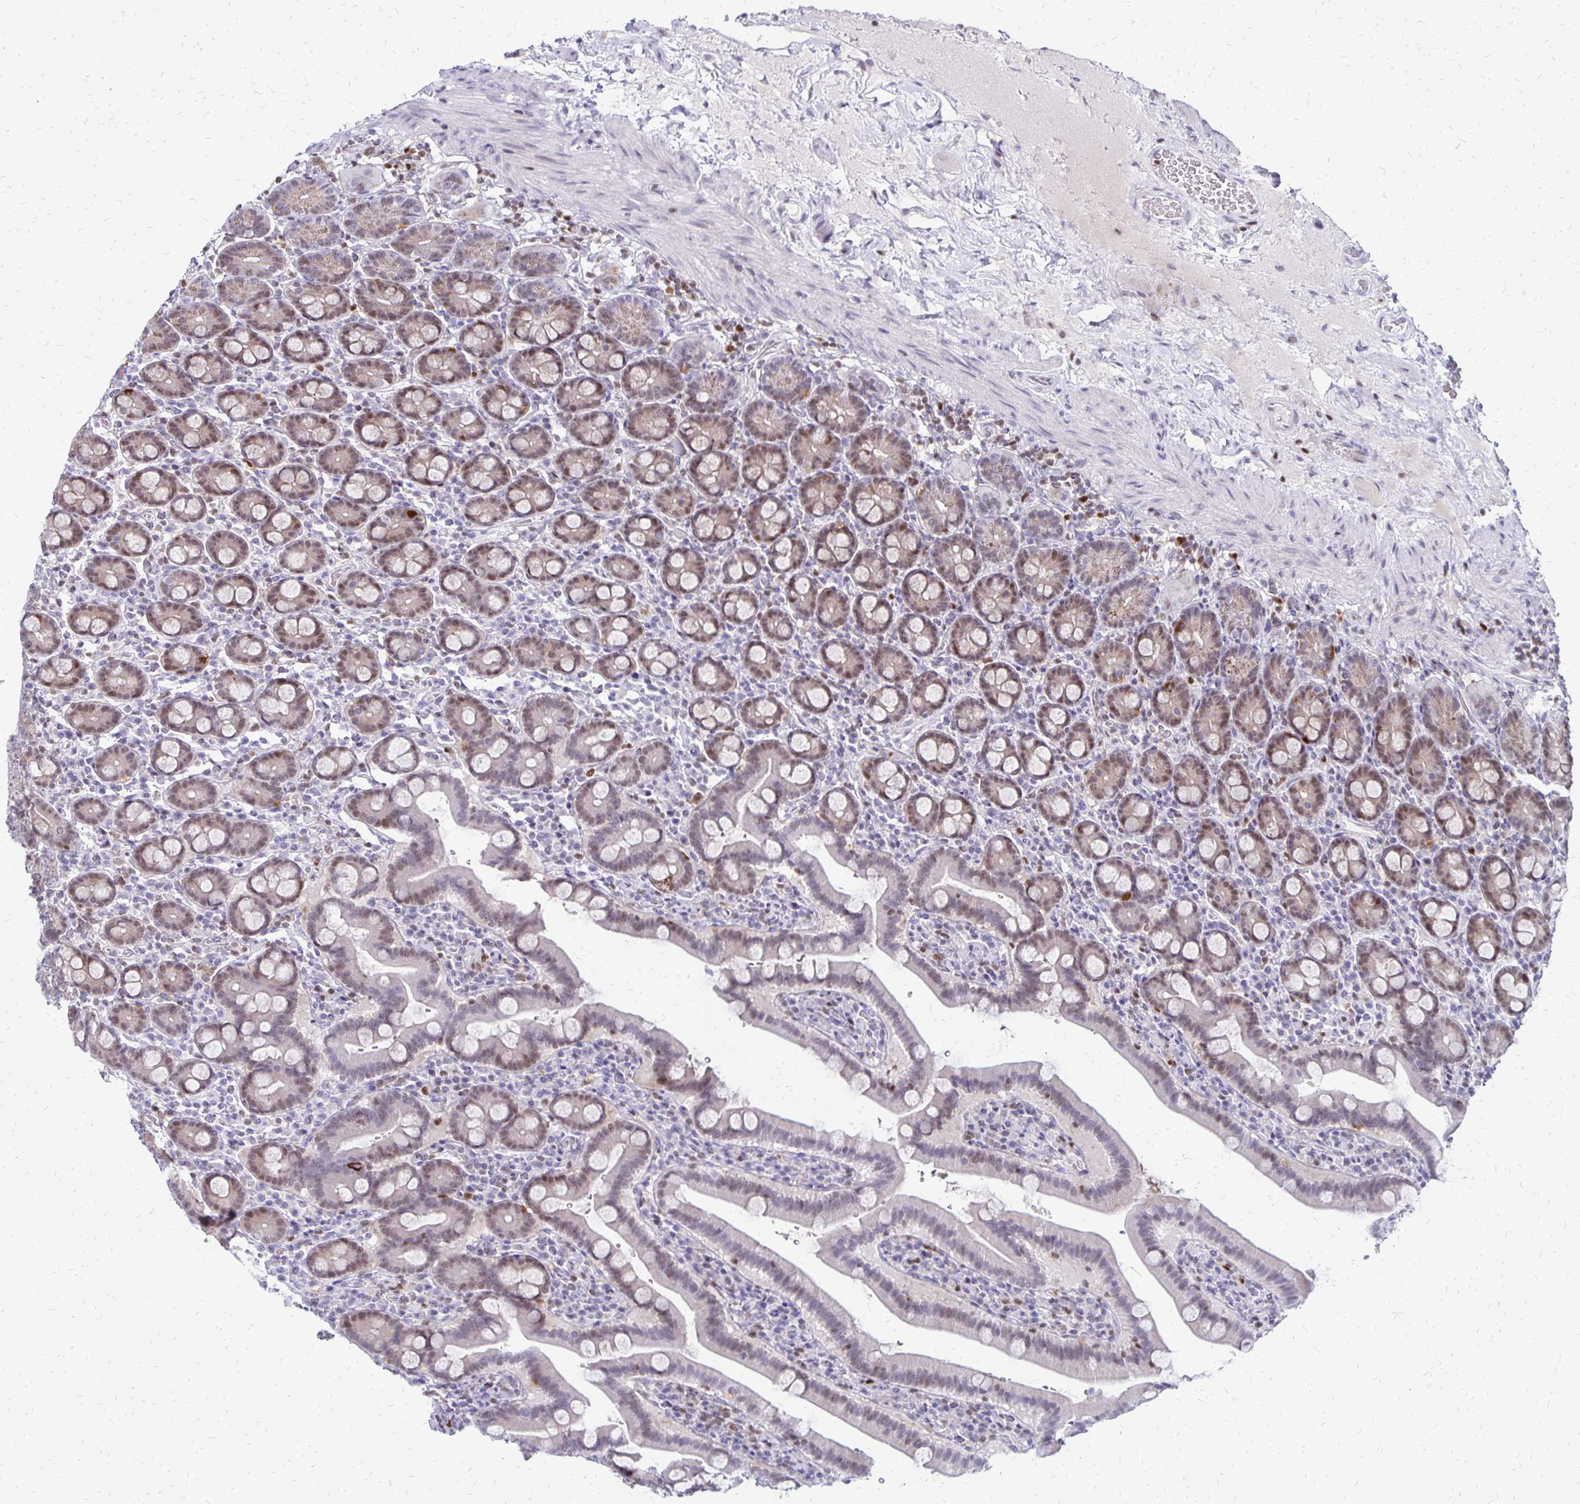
{"staining": {"intensity": "weak", "quantity": "25%-75%", "location": "nuclear"}, "tissue": "small intestine", "cell_type": "Glandular cells", "image_type": "normal", "snomed": [{"axis": "morphology", "description": "Normal tissue, NOS"}, {"axis": "topography", "description": "Small intestine"}], "caption": "High-magnification brightfield microscopy of benign small intestine stained with DAB (brown) and counterstained with hematoxylin (blue). glandular cells exhibit weak nuclear expression is seen in about25%-75% of cells. The staining was performed using DAB (3,3'-diaminobenzidine) to visualize the protein expression in brown, while the nuclei were stained in blue with hematoxylin (Magnification: 20x).", "gene": "DCK", "patient": {"sex": "male", "age": 26}}